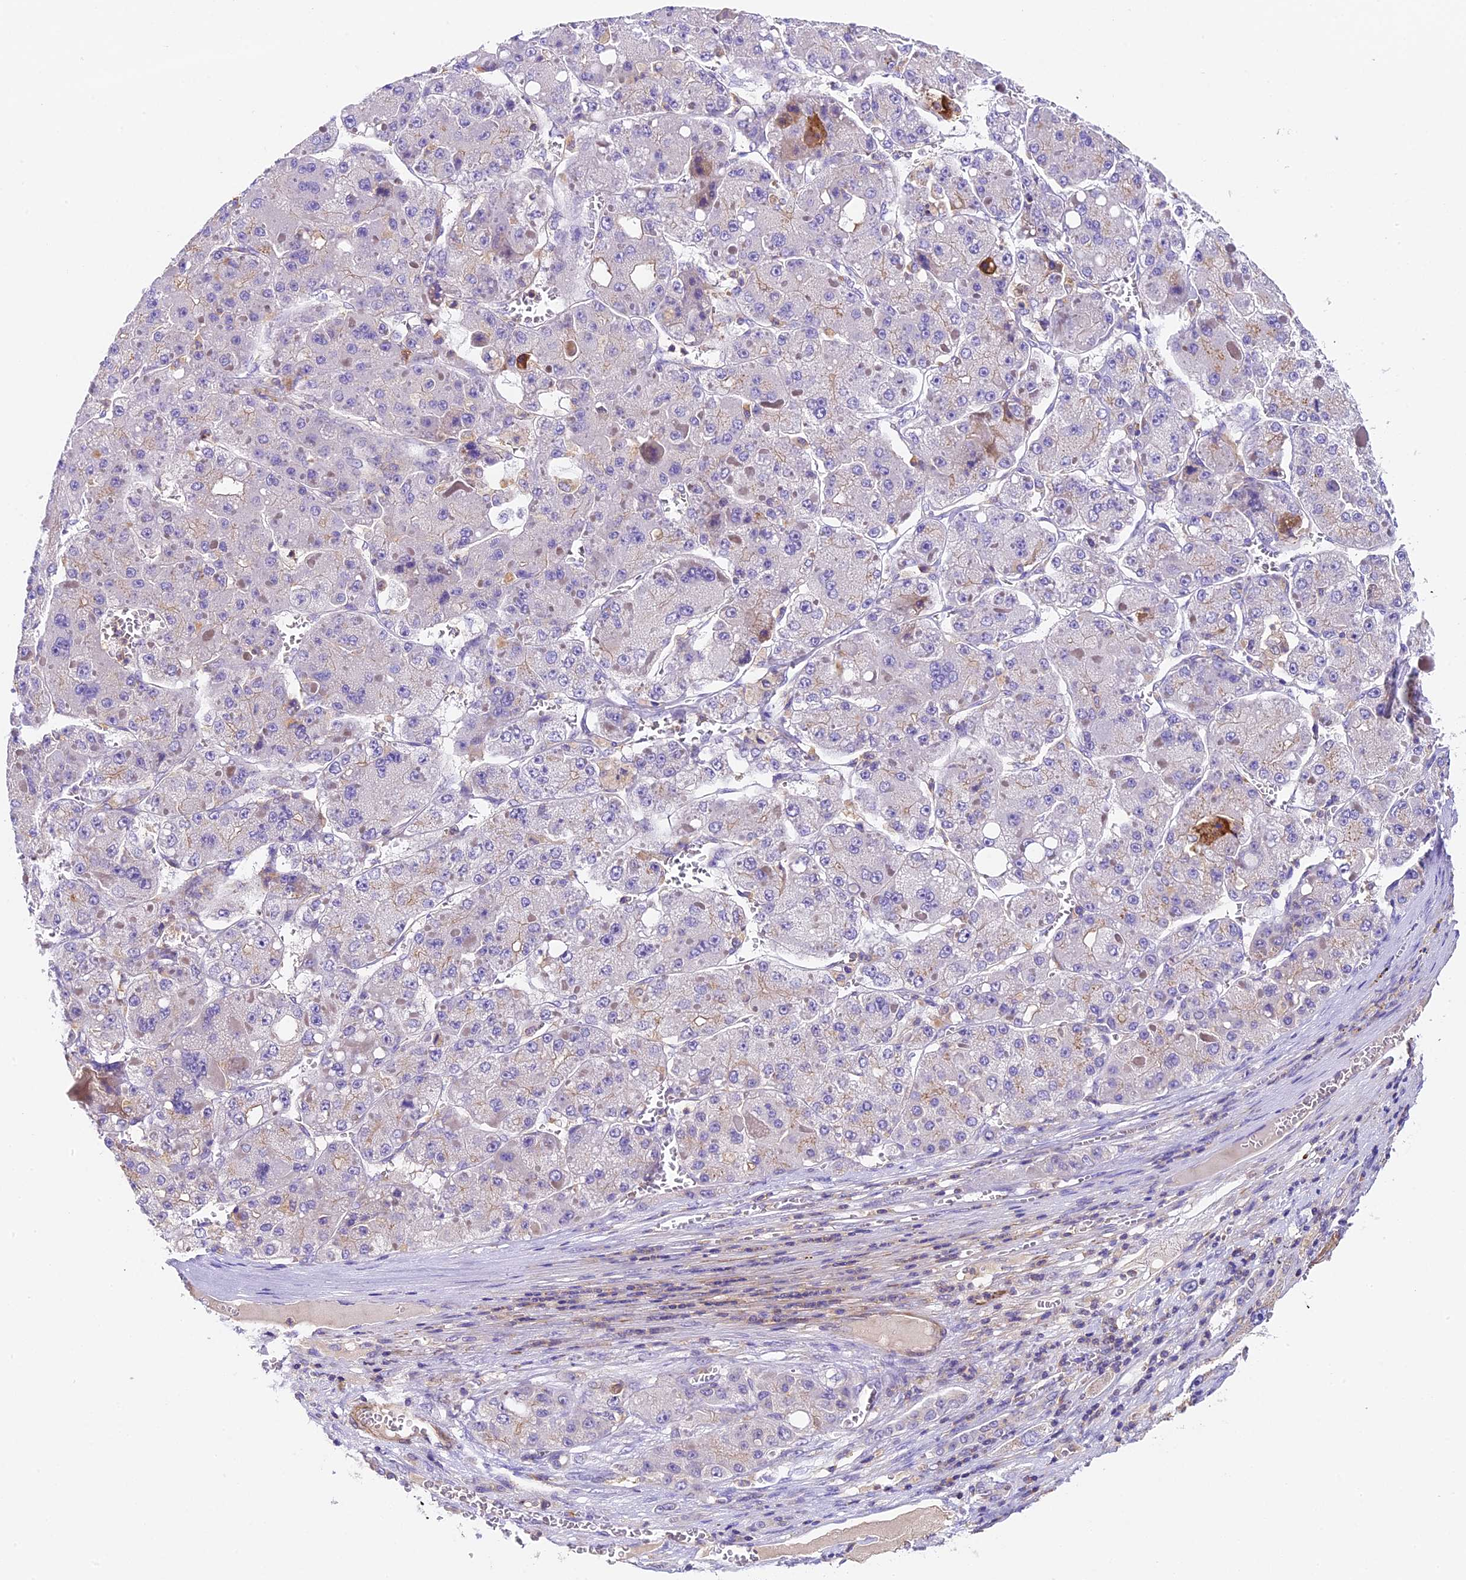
{"staining": {"intensity": "negative", "quantity": "none", "location": "none"}, "tissue": "liver cancer", "cell_type": "Tumor cells", "image_type": "cancer", "snomed": [{"axis": "morphology", "description": "Carcinoma, Hepatocellular, NOS"}, {"axis": "topography", "description": "Liver"}], "caption": "A micrograph of human liver hepatocellular carcinoma is negative for staining in tumor cells. The staining is performed using DAB brown chromogen with nuclei counter-stained in using hematoxylin.", "gene": "TBC1D1", "patient": {"sex": "female", "age": 73}}